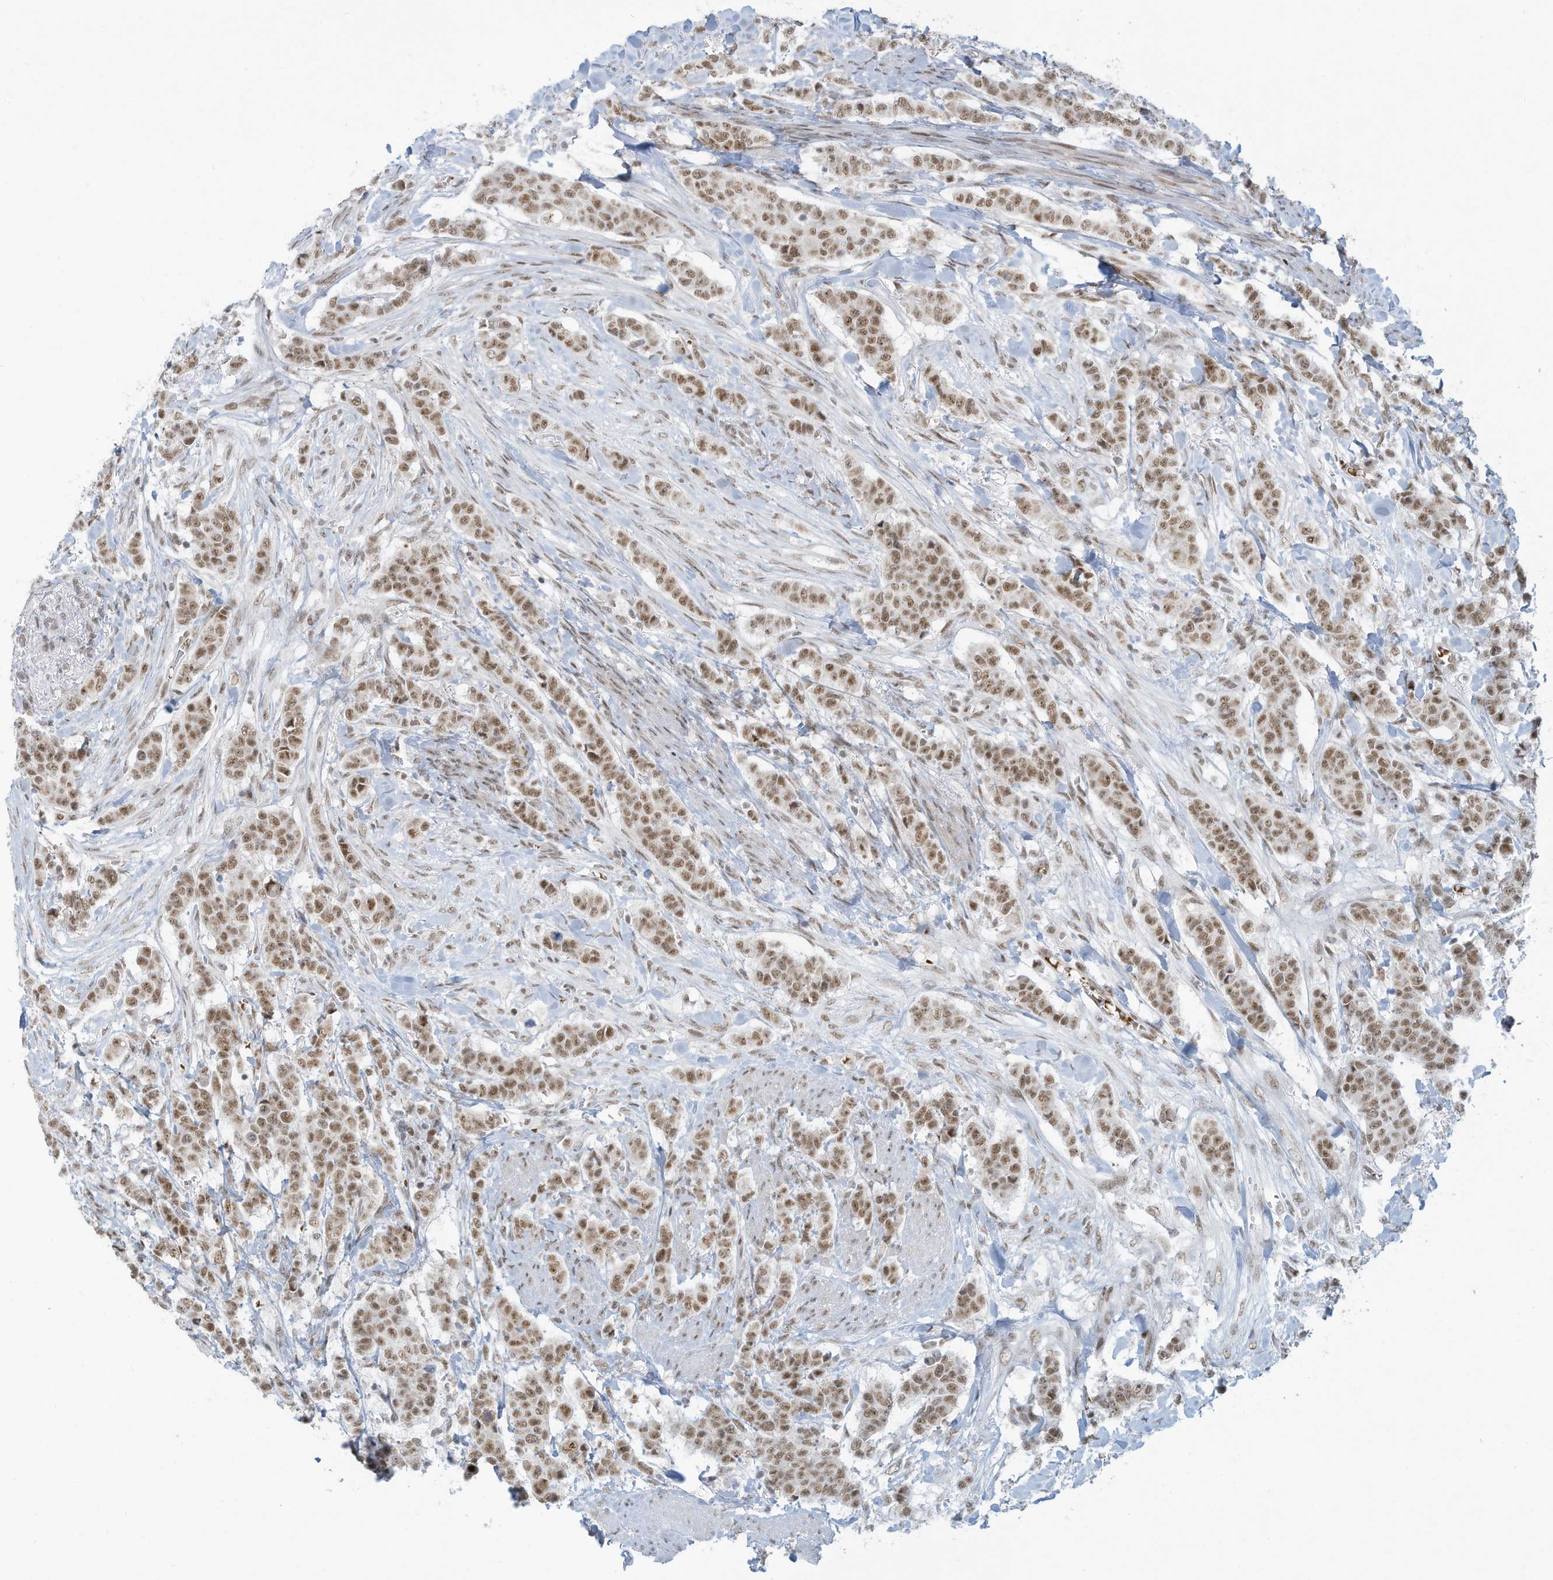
{"staining": {"intensity": "moderate", "quantity": ">75%", "location": "nuclear"}, "tissue": "breast cancer", "cell_type": "Tumor cells", "image_type": "cancer", "snomed": [{"axis": "morphology", "description": "Duct carcinoma"}, {"axis": "topography", "description": "Breast"}], "caption": "This micrograph shows breast cancer stained with immunohistochemistry (IHC) to label a protein in brown. The nuclear of tumor cells show moderate positivity for the protein. Nuclei are counter-stained blue.", "gene": "ECT2L", "patient": {"sex": "female", "age": 40}}